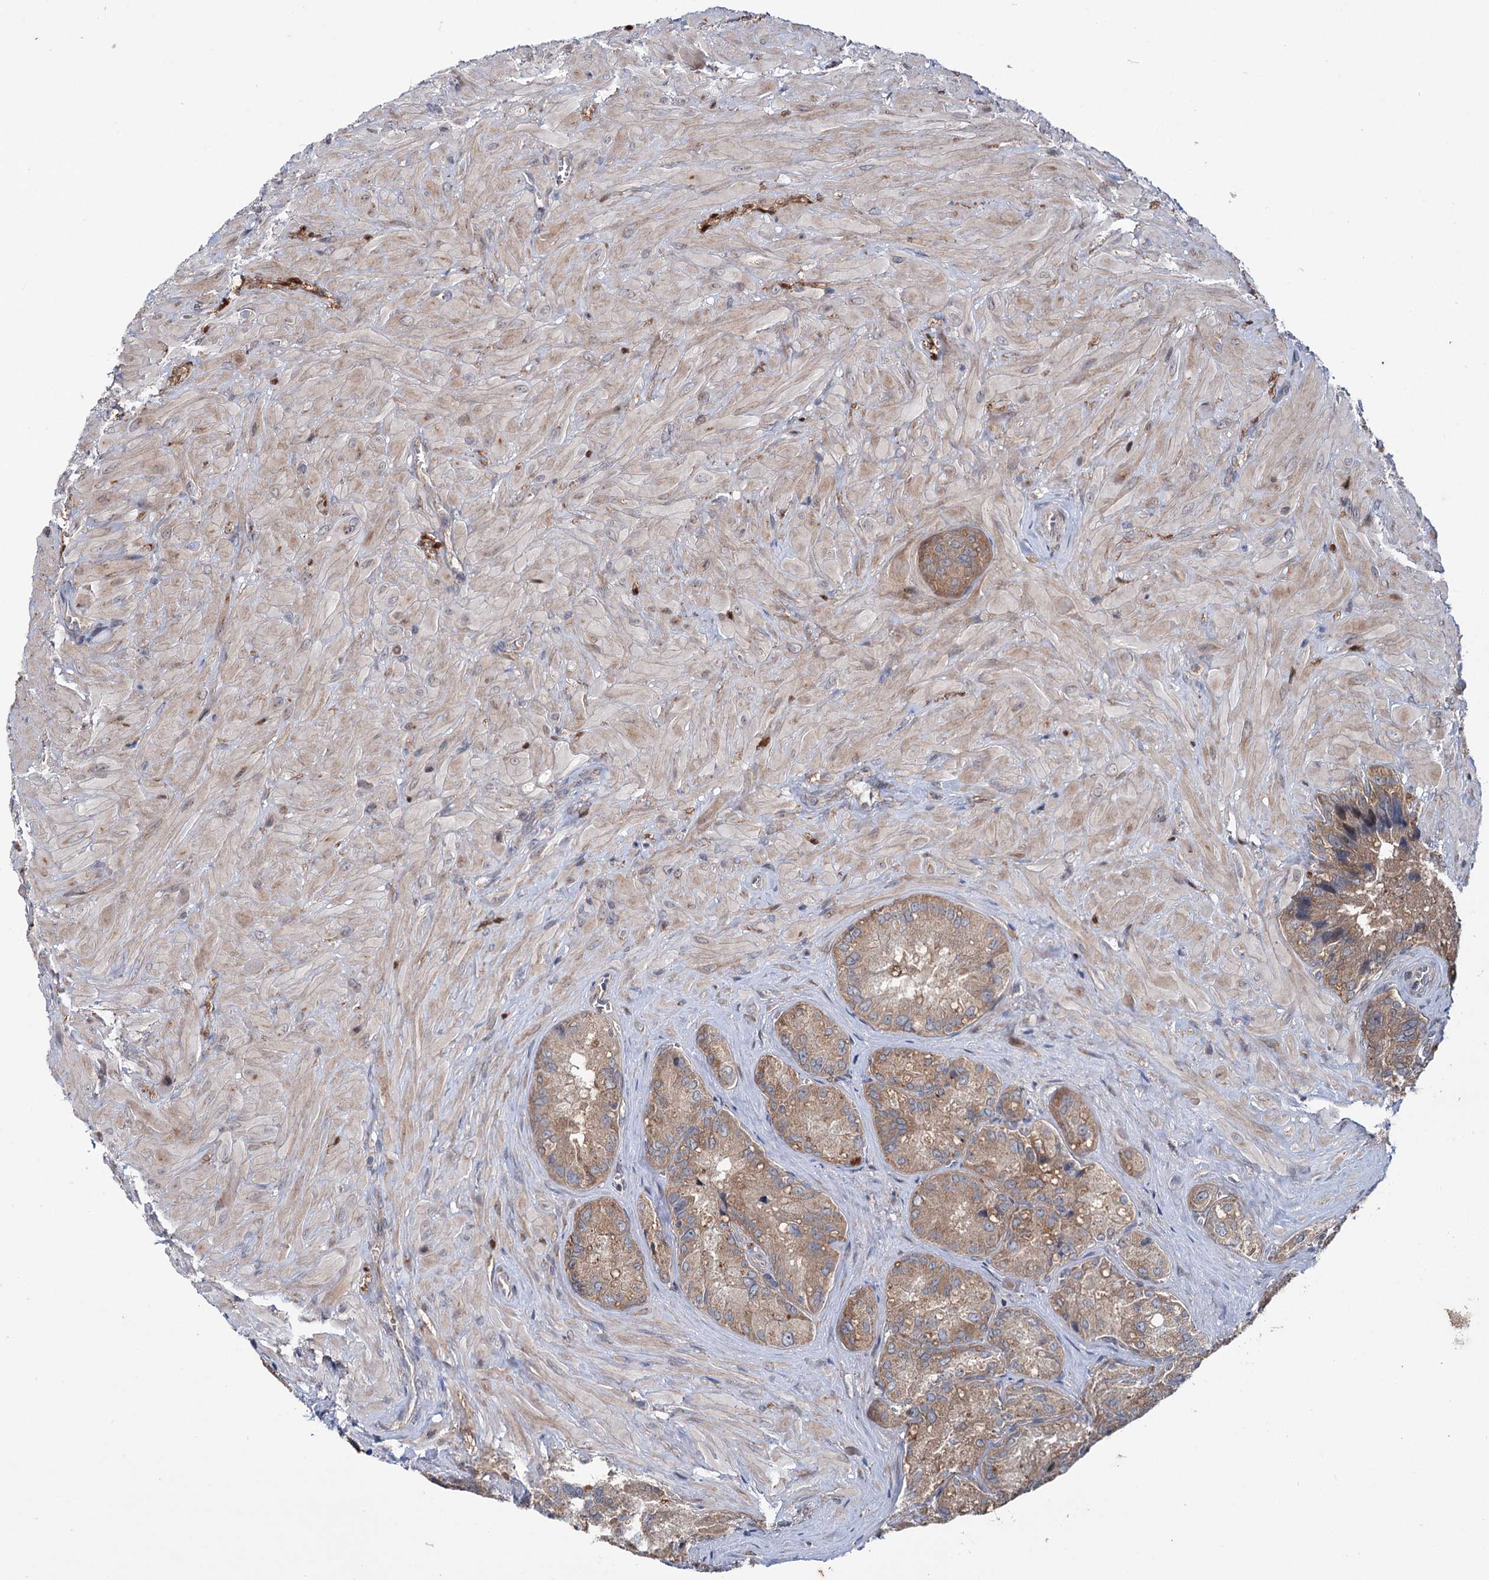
{"staining": {"intensity": "weak", "quantity": ">75%", "location": "cytoplasmic/membranous"}, "tissue": "seminal vesicle", "cell_type": "Glandular cells", "image_type": "normal", "snomed": [{"axis": "morphology", "description": "Normal tissue, NOS"}, {"axis": "topography", "description": "Seminal veicle"}], "caption": "Brown immunohistochemical staining in benign human seminal vesicle reveals weak cytoplasmic/membranous expression in about >75% of glandular cells. The staining was performed using DAB (3,3'-diaminobenzidine) to visualize the protein expression in brown, while the nuclei were stained in blue with hematoxylin (Magnification: 20x).", "gene": "PTPN3", "patient": {"sex": "male", "age": 62}}